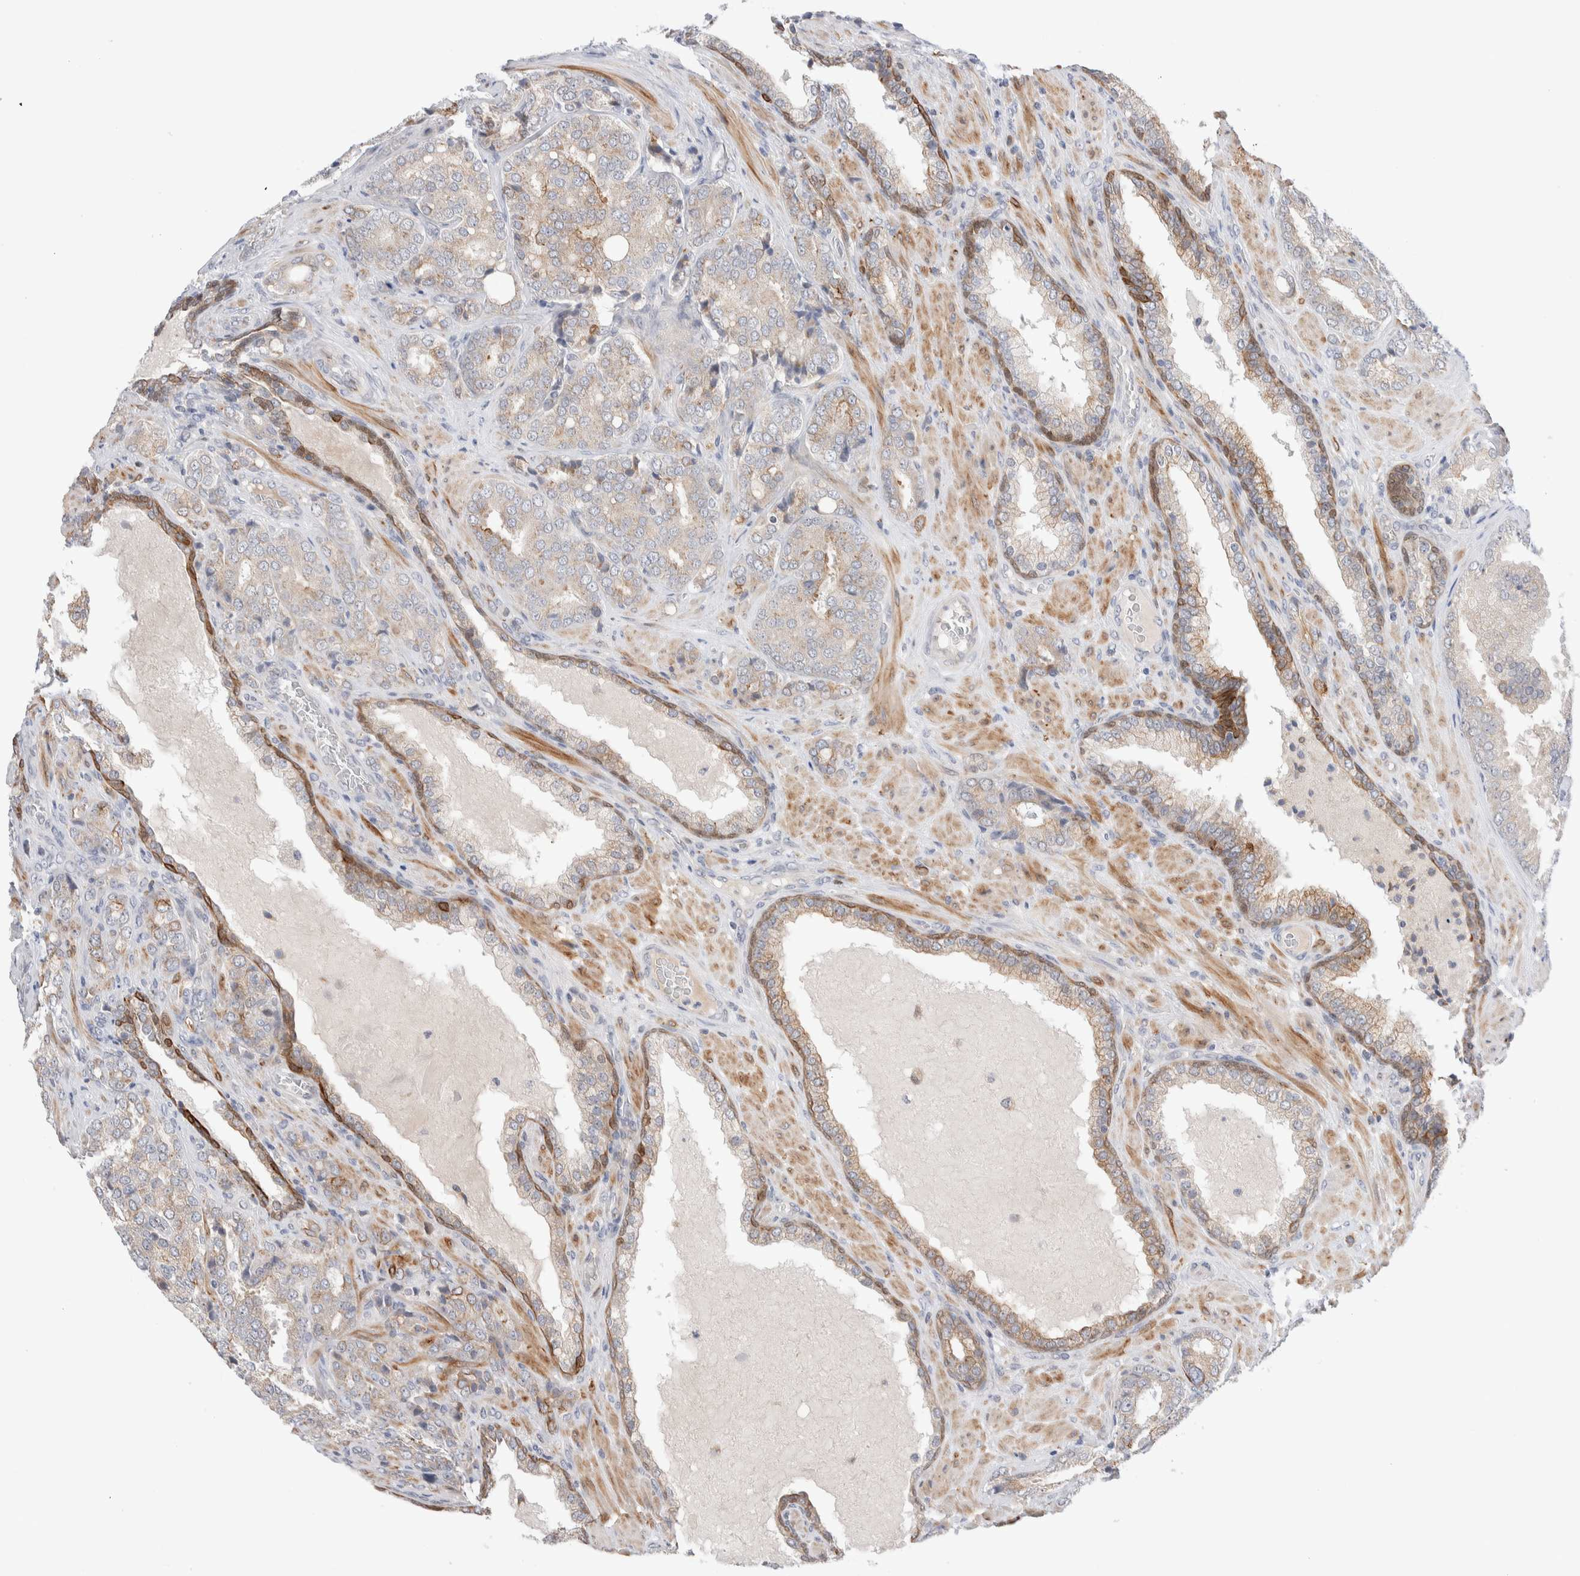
{"staining": {"intensity": "weak", "quantity": "25%-75%", "location": "cytoplasmic/membranous"}, "tissue": "prostate cancer", "cell_type": "Tumor cells", "image_type": "cancer", "snomed": [{"axis": "morphology", "description": "Adenocarcinoma, High grade"}, {"axis": "topography", "description": "Prostate"}], "caption": "Protein expression analysis of human prostate cancer reveals weak cytoplasmic/membranous positivity in about 25%-75% of tumor cells. (IHC, brightfield microscopy, high magnification).", "gene": "C1orf112", "patient": {"sex": "male", "age": 50}}